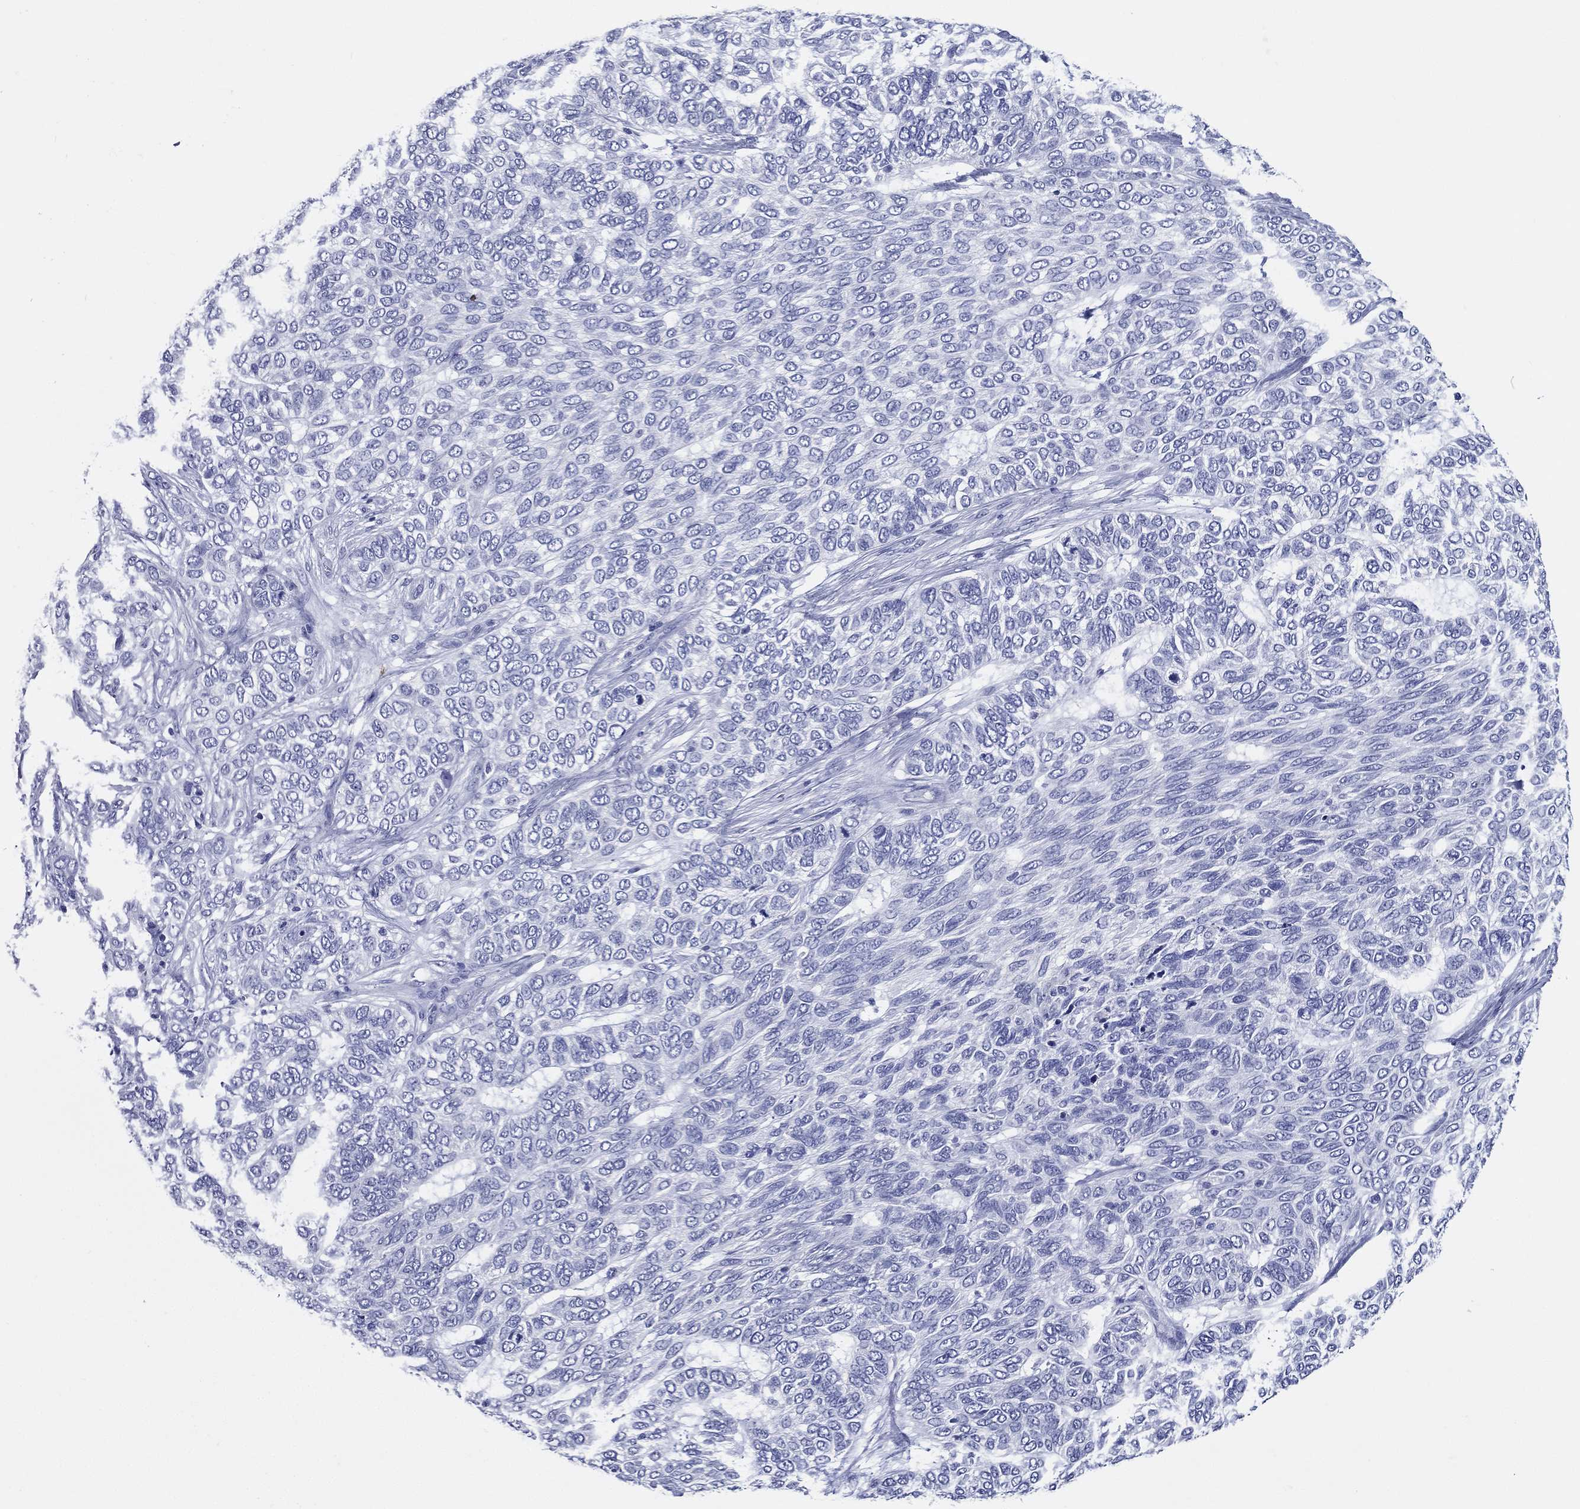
{"staining": {"intensity": "negative", "quantity": "none", "location": "none"}, "tissue": "skin cancer", "cell_type": "Tumor cells", "image_type": "cancer", "snomed": [{"axis": "morphology", "description": "Basal cell carcinoma"}, {"axis": "topography", "description": "Skin"}], "caption": "Human skin basal cell carcinoma stained for a protein using immunohistochemistry shows no staining in tumor cells.", "gene": "ACE2", "patient": {"sex": "female", "age": 65}}